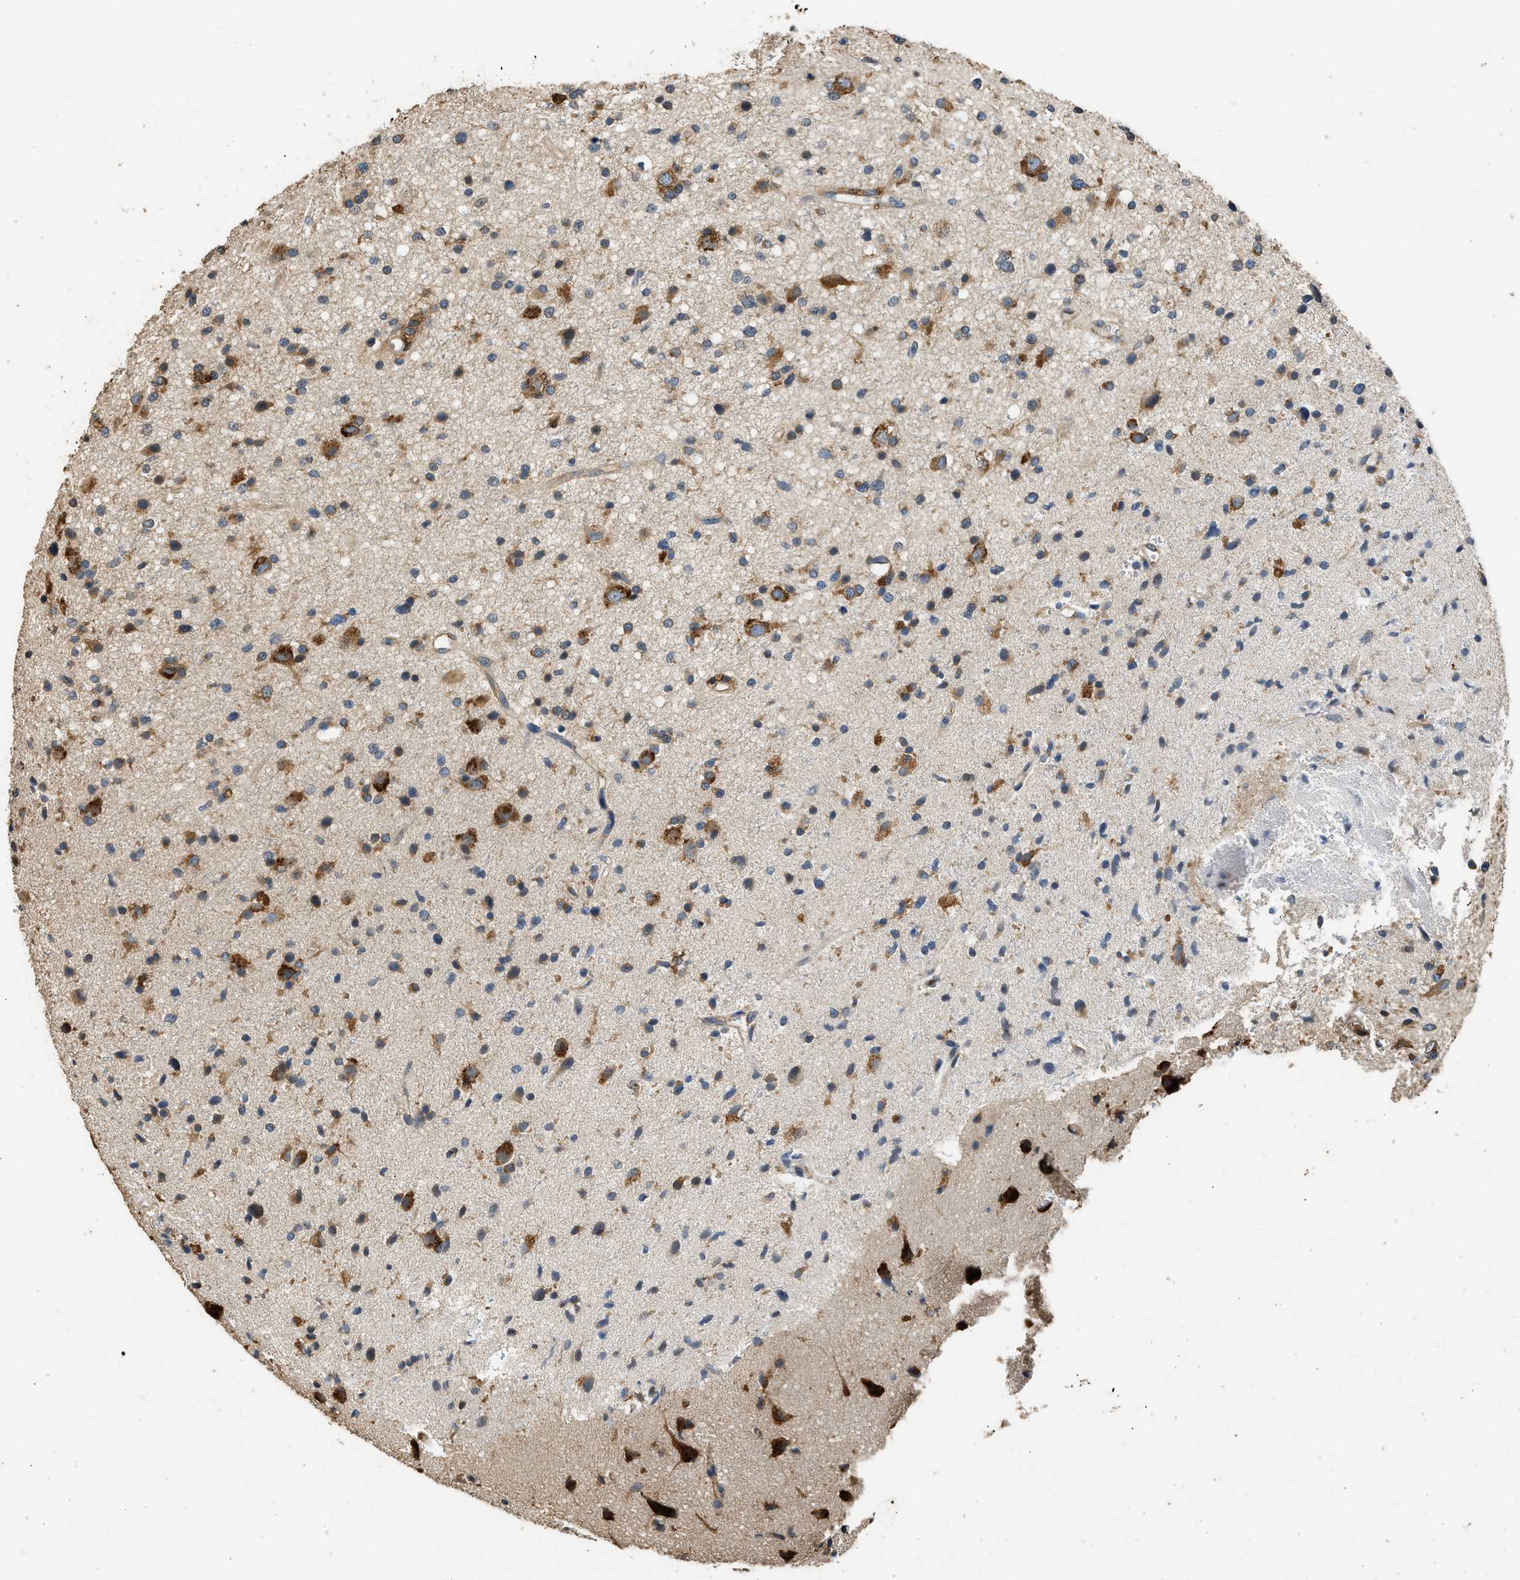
{"staining": {"intensity": "moderate", "quantity": ">75%", "location": "cytoplasmic/membranous"}, "tissue": "glioma", "cell_type": "Tumor cells", "image_type": "cancer", "snomed": [{"axis": "morphology", "description": "Glioma, malignant, High grade"}, {"axis": "topography", "description": "Brain"}], "caption": "Immunohistochemical staining of malignant glioma (high-grade) demonstrates medium levels of moderate cytoplasmic/membranous expression in about >75% of tumor cells.", "gene": "SLC36A4", "patient": {"sex": "male", "age": 33}}